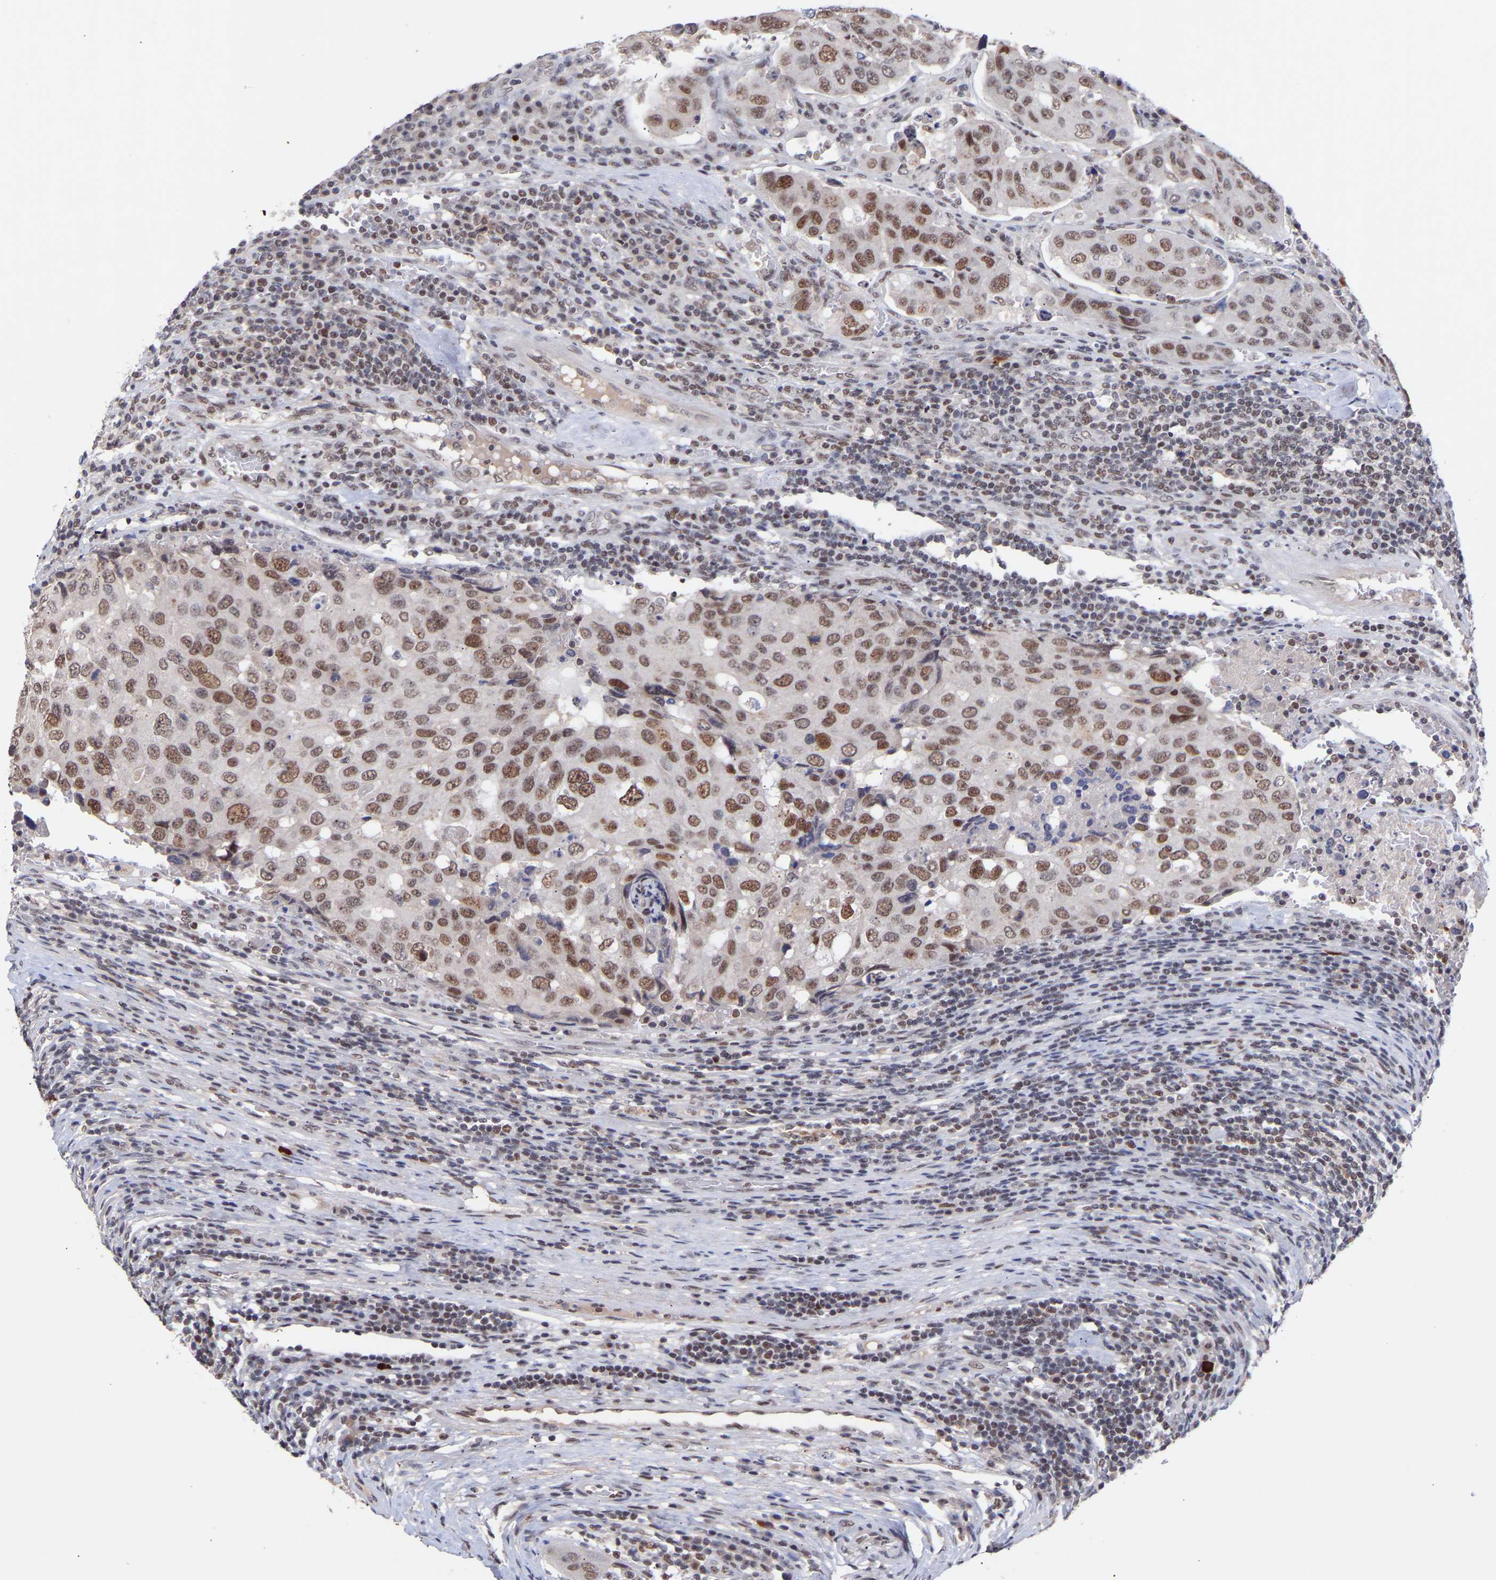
{"staining": {"intensity": "moderate", "quantity": "25%-75%", "location": "nuclear"}, "tissue": "urothelial cancer", "cell_type": "Tumor cells", "image_type": "cancer", "snomed": [{"axis": "morphology", "description": "Urothelial carcinoma, High grade"}, {"axis": "topography", "description": "Lymph node"}, {"axis": "topography", "description": "Urinary bladder"}], "caption": "An image of high-grade urothelial carcinoma stained for a protein shows moderate nuclear brown staining in tumor cells. (DAB = brown stain, brightfield microscopy at high magnification).", "gene": "RBM15", "patient": {"sex": "male", "age": 51}}